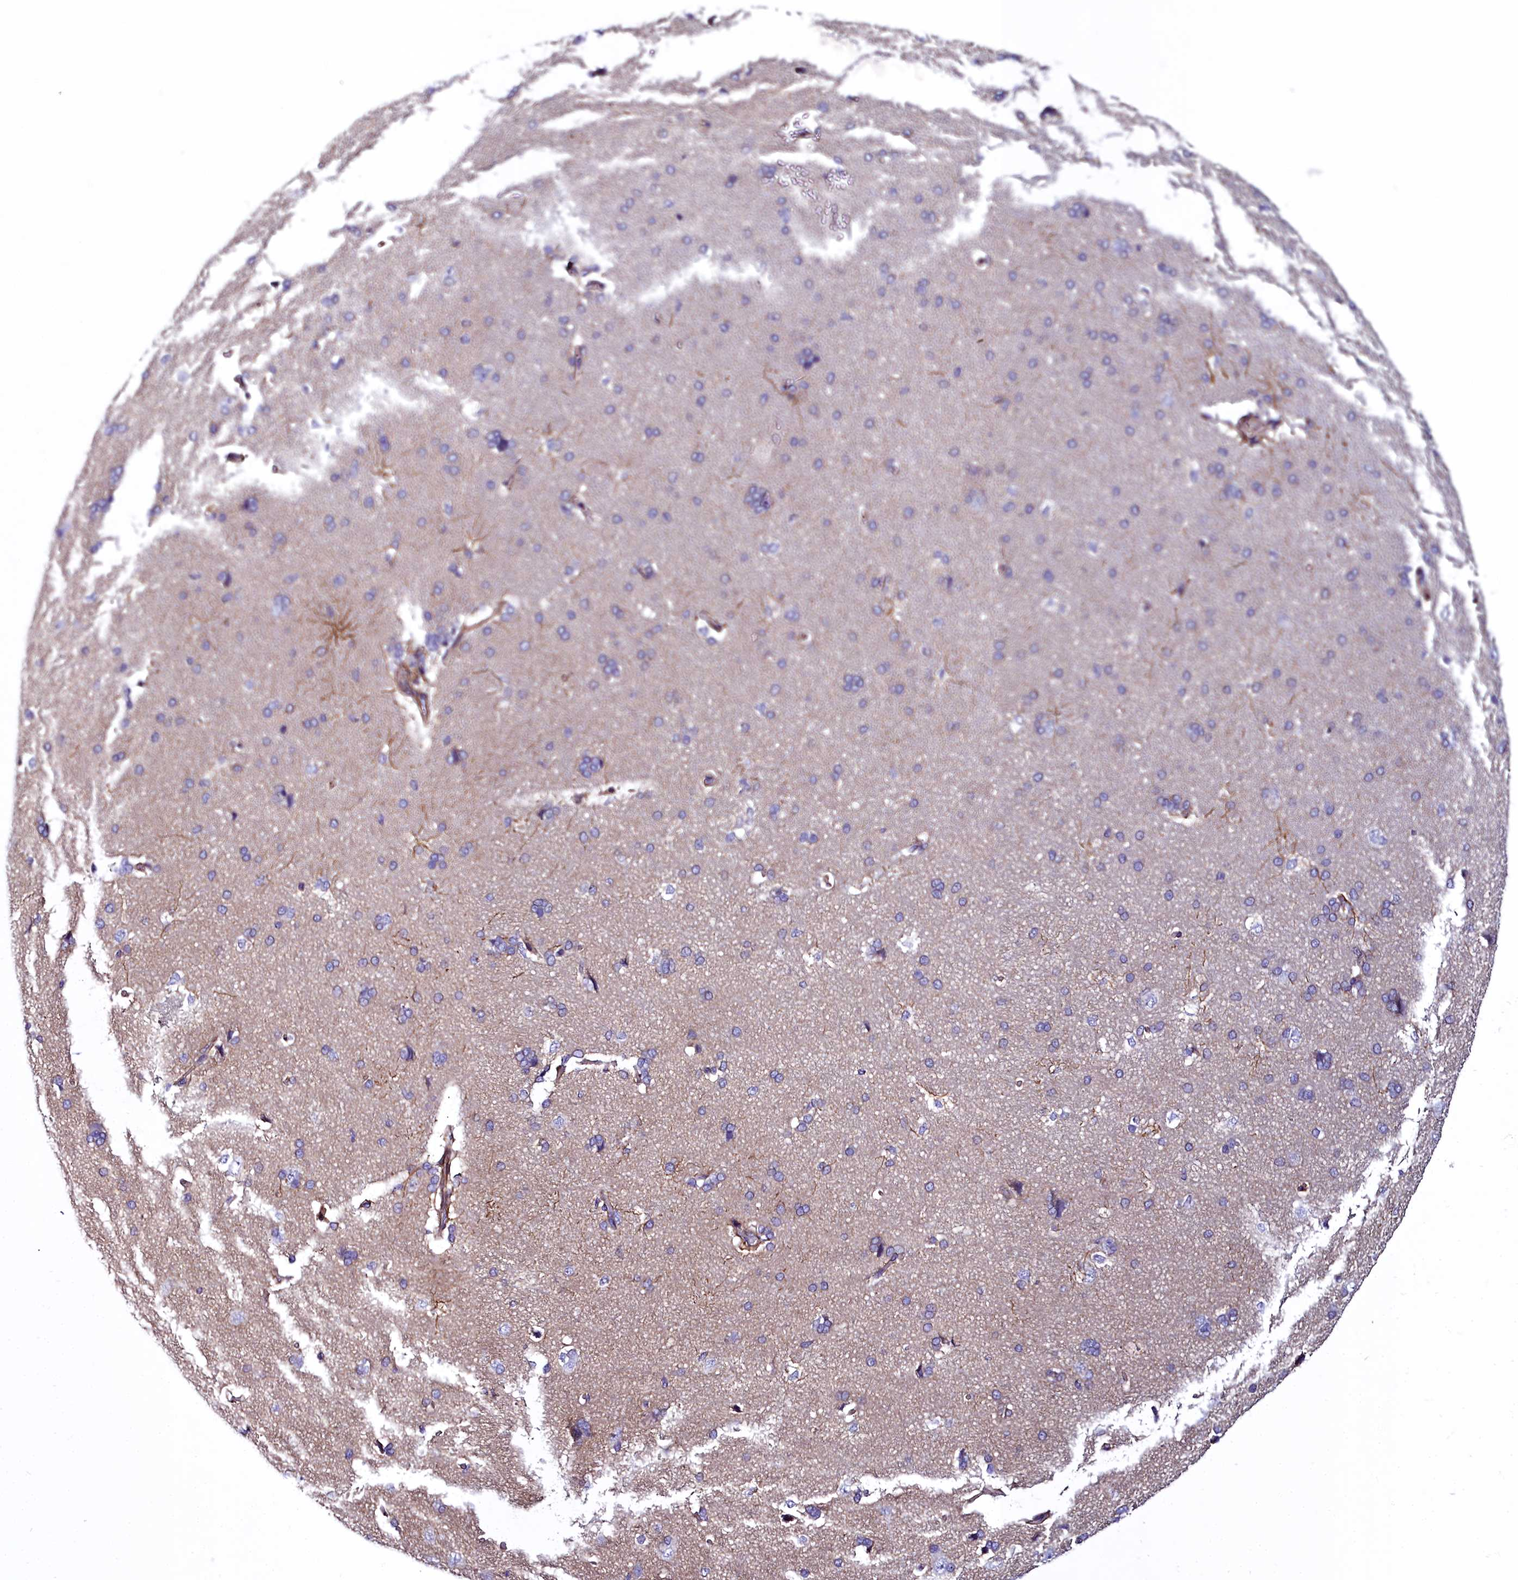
{"staining": {"intensity": "moderate", "quantity": "25%-75%", "location": "cytoplasmic/membranous"}, "tissue": "cerebral cortex", "cell_type": "Endothelial cells", "image_type": "normal", "snomed": [{"axis": "morphology", "description": "Normal tissue, NOS"}, {"axis": "topography", "description": "Cerebral cortex"}], "caption": "Cerebral cortex stained with DAB (3,3'-diaminobenzidine) immunohistochemistry displays medium levels of moderate cytoplasmic/membranous positivity in about 25%-75% of endothelial cells. Using DAB (brown) and hematoxylin (blue) stains, captured at high magnification using brightfield microscopy.", "gene": "FADS3", "patient": {"sex": "male", "age": 62}}